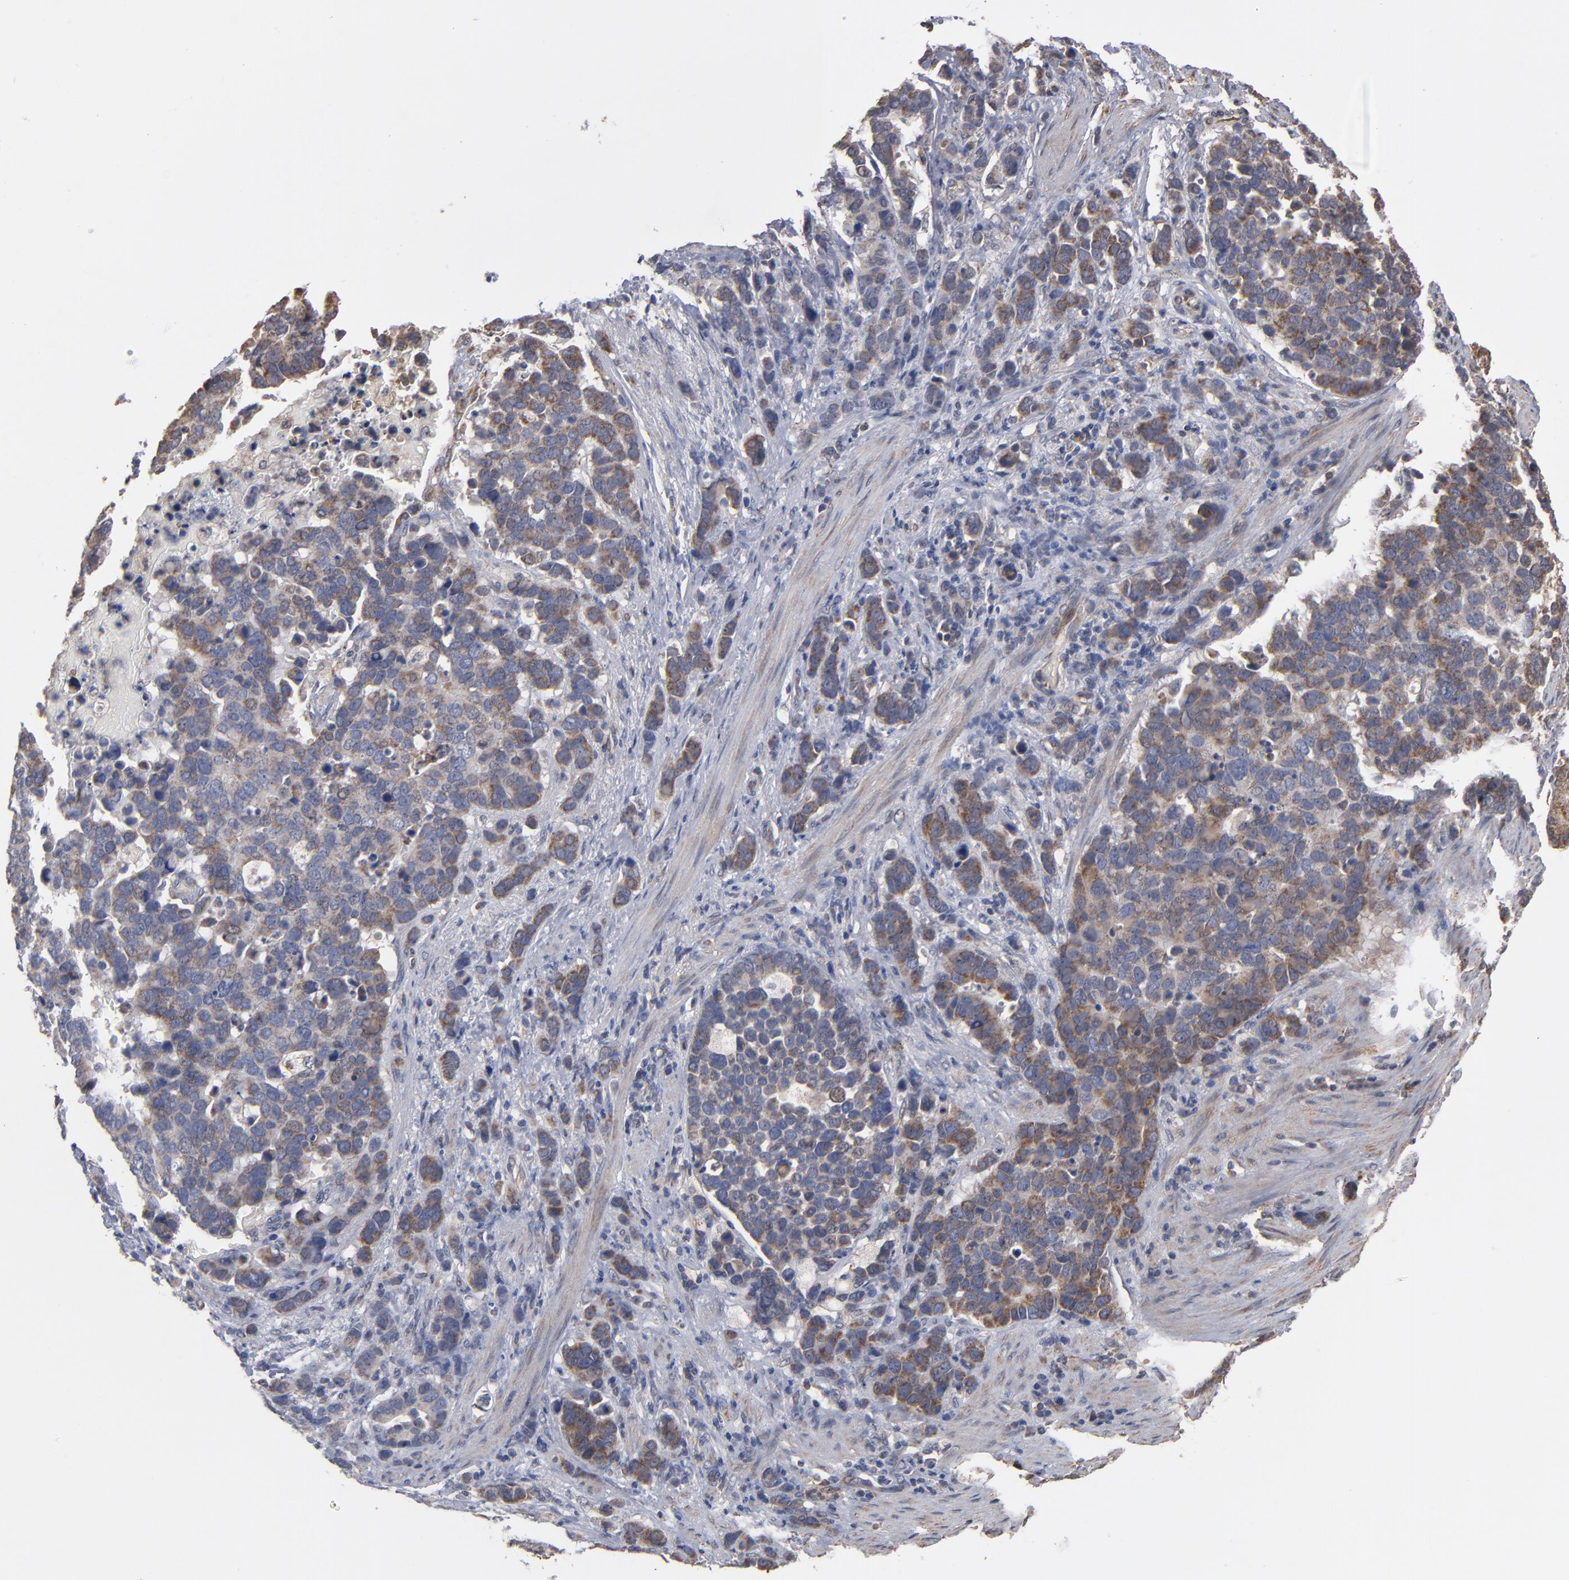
{"staining": {"intensity": "moderate", "quantity": ">75%", "location": "cytoplasmic/membranous"}, "tissue": "stomach cancer", "cell_type": "Tumor cells", "image_type": "cancer", "snomed": [{"axis": "morphology", "description": "Adenocarcinoma, NOS"}, {"axis": "topography", "description": "Stomach, upper"}], "caption": "DAB (3,3'-diaminobenzidine) immunohistochemical staining of human stomach adenocarcinoma demonstrates moderate cytoplasmic/membranous protein staining in approximately >75% of tumor cells.", "gene": "MIPOL1", "patient": {"sex": "male", "age": 71}}